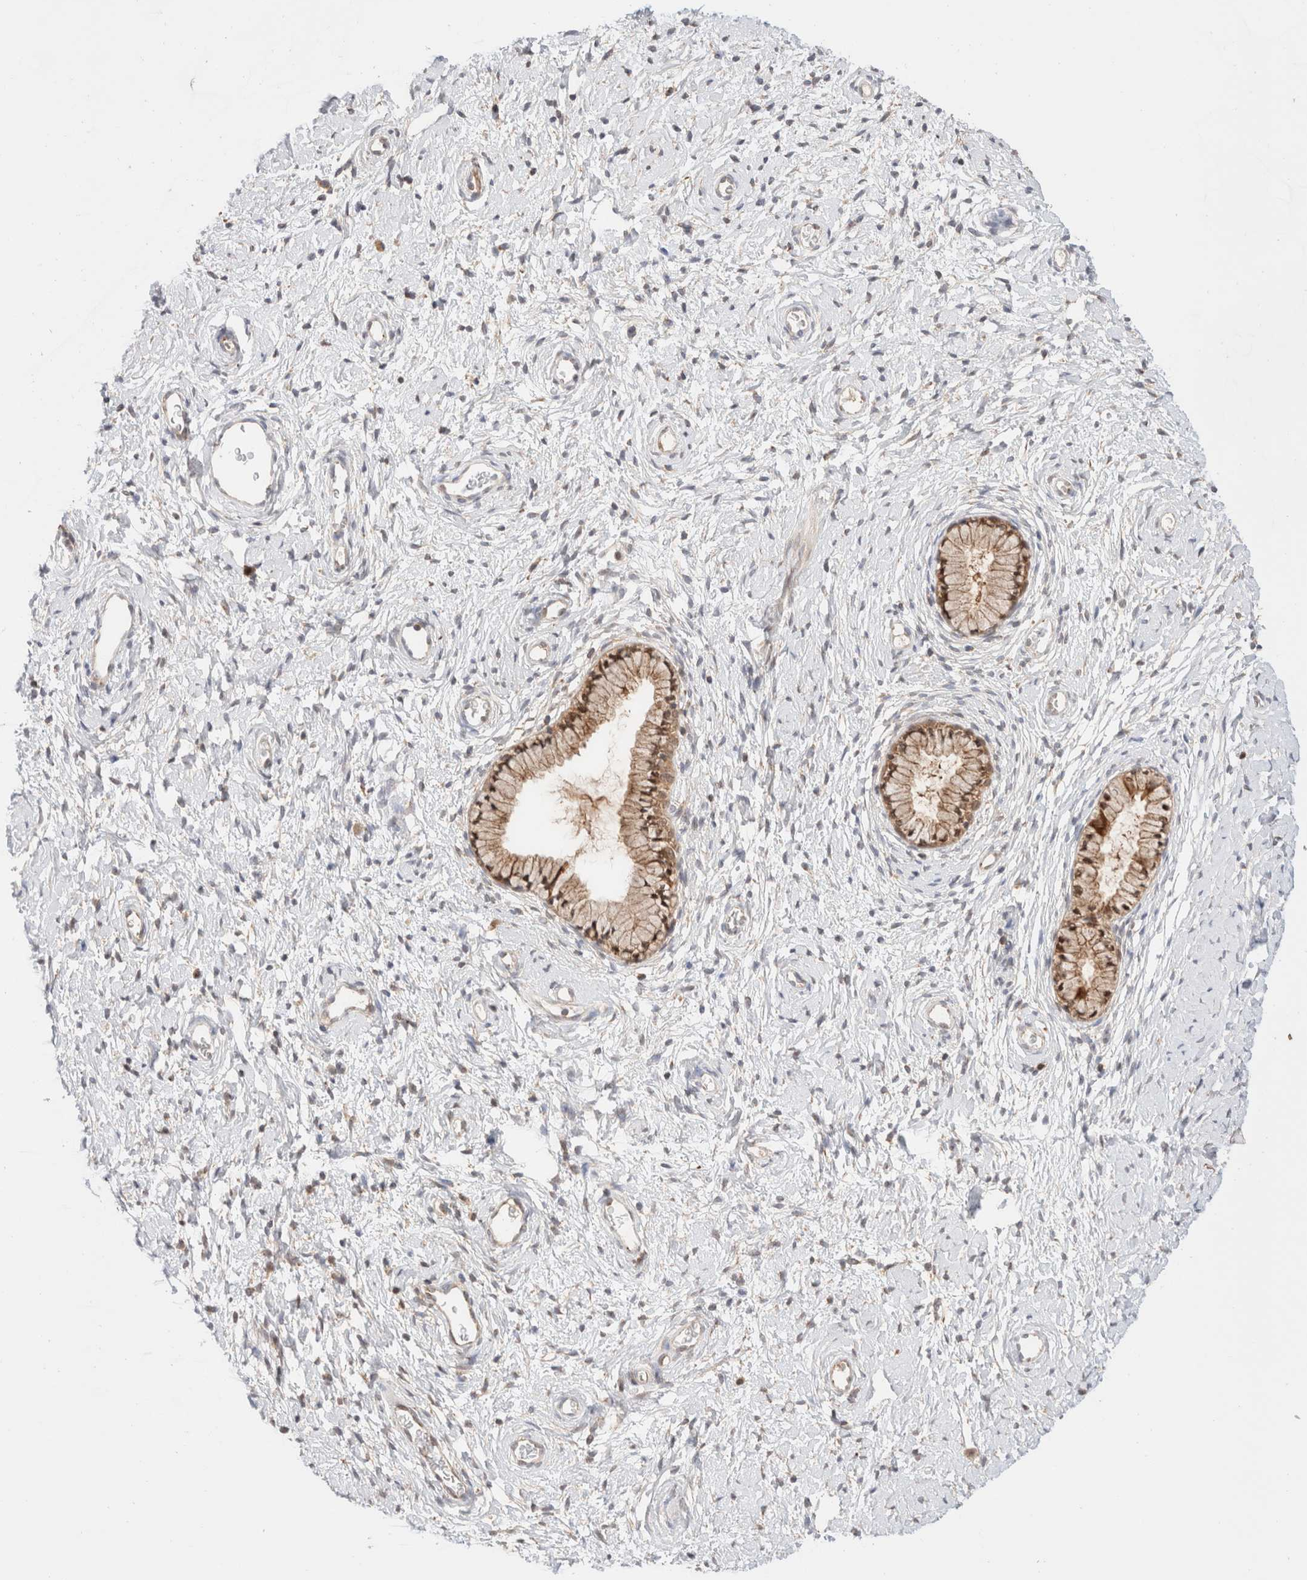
{"staining": {"intensity": "moderate", "quantity": ">75%", "location": "cytoplasmic/membranous,nuclear"}, "tissue": "cervix", "cell_type": "Glandular cells", "image_type": "normal", "snomed": [{"axis": "morphology", "description": "Normal tissue, NOS"}, {"axis": "topography", "description": "Cervix"}], "caption": "This histopathology image reveals immunohistochemistry (IHC) staining of benign cervix, with medium moderate cytoplasmic/membranous,nuclear expression in approximately >75% of glandular cells.", "gene": "XKR4", "patient": {"sex": "female", "age": 72}}